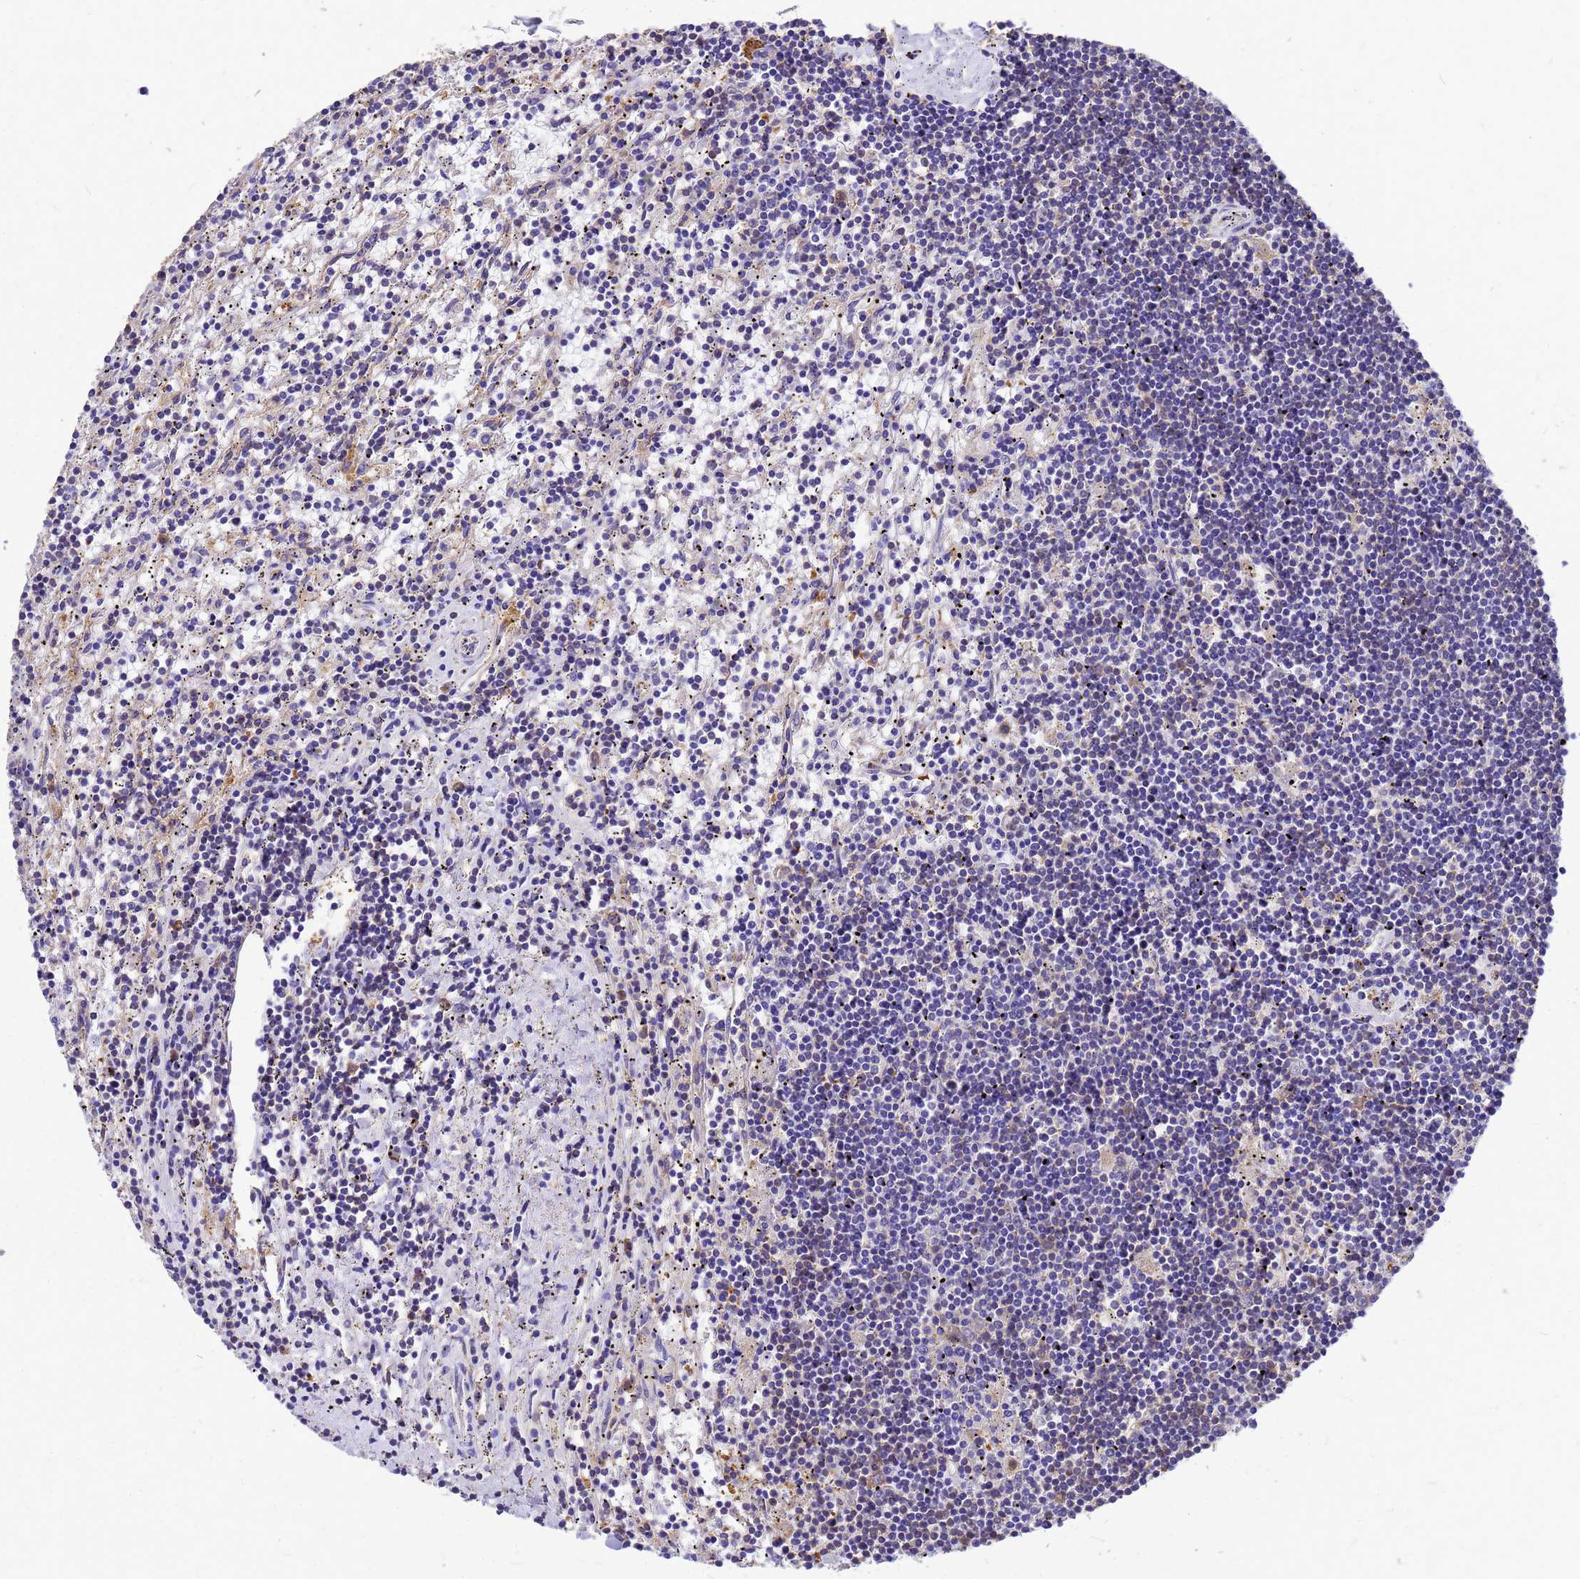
{"staining": {"intensity": "negative", "quantity": "none", "location": "none"}, "tissue": "lymphoma", "cell_type": "Tumor cells", "image_type": "cancer", "snomed": [{"axis": "morphology", "description": "Malignant lymphoma, non-Hodgkin's type, Low grade"}, {"axis": "topography", "description": "Spleen"}], "caption": "Protein analysis of lymphoma reveals no significant staining in tumor cells. (Brightfield microscopy of DAB immunohistochemistry (IHC) at high magnification).", "gene": "GID4", "patient": {"sex": "male", "age": 76}}